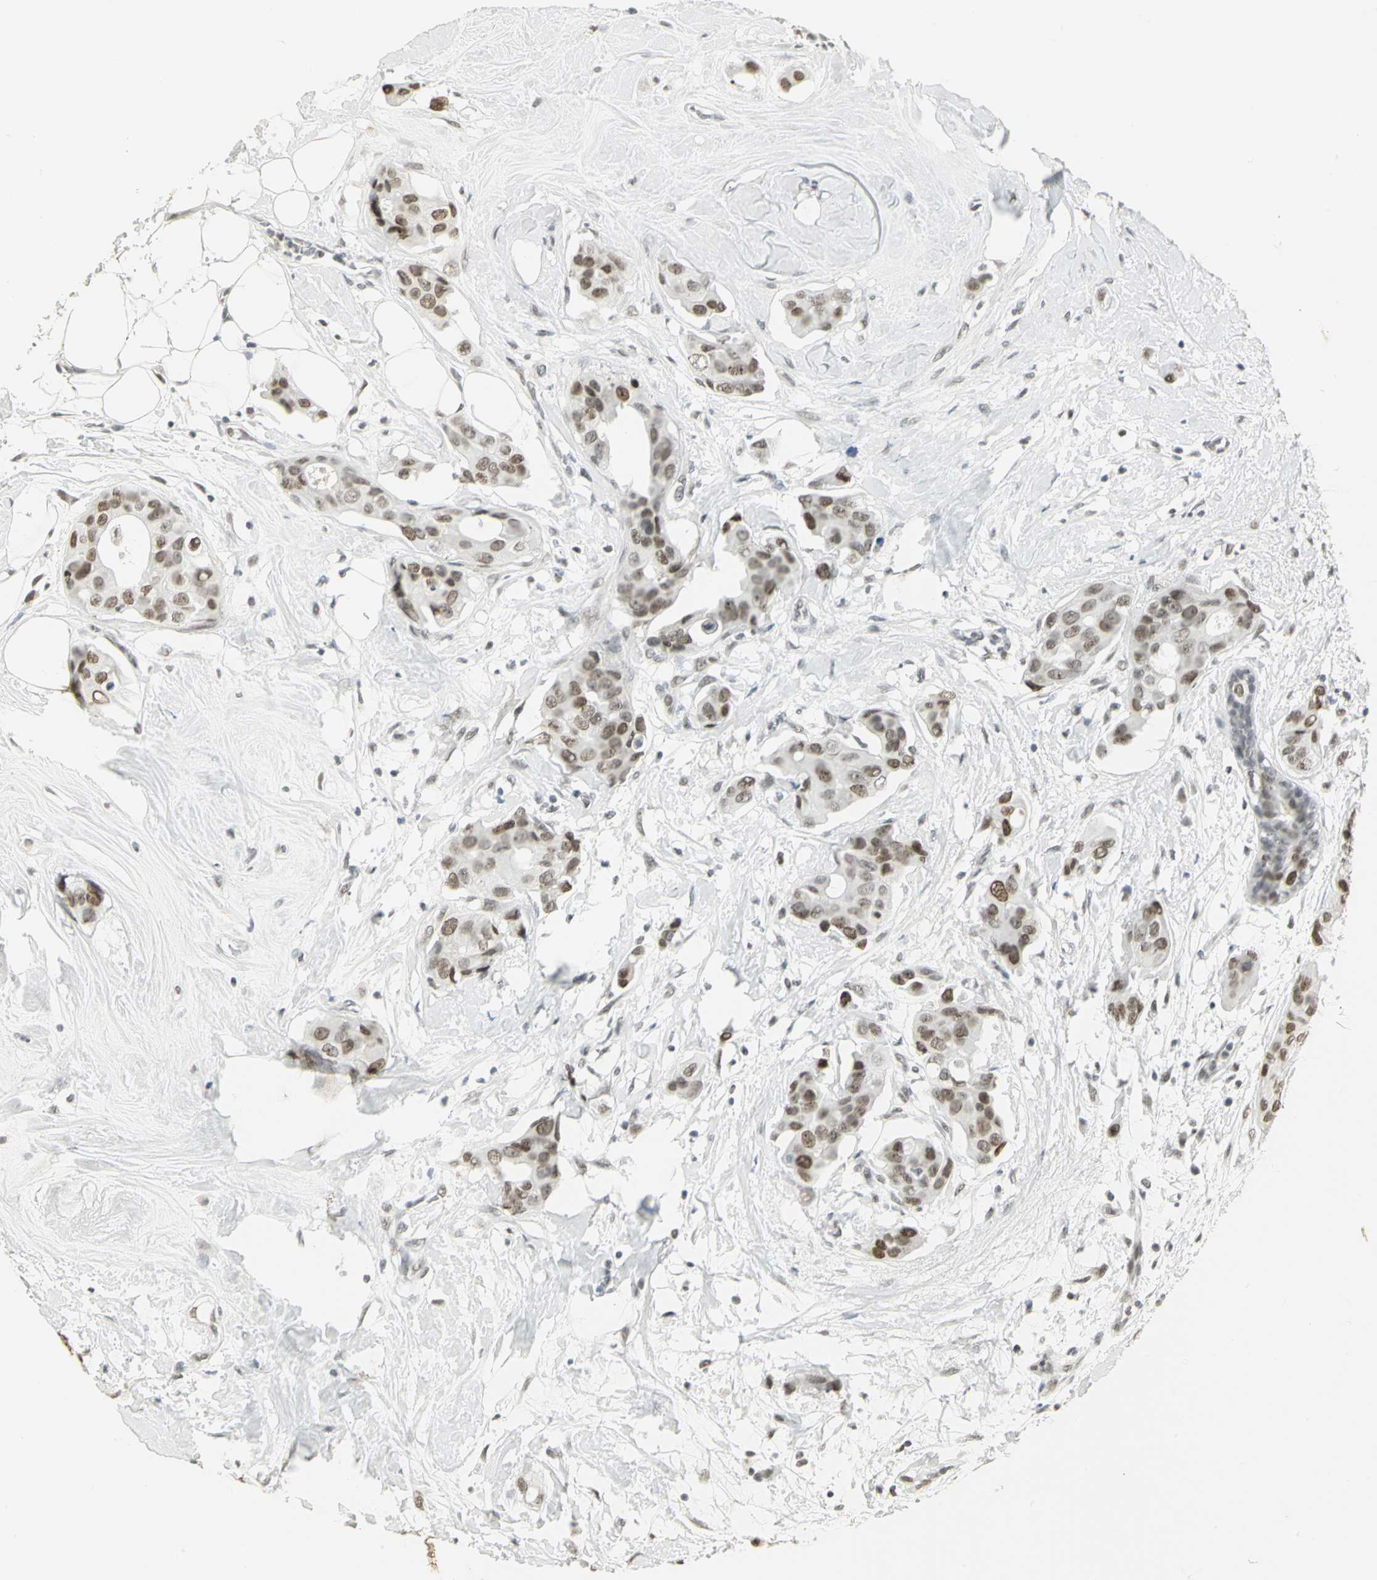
{"staining": {"intensity": "moderate", "quantity": ">75%", "location": "nuclear"}, "tissue": "breast cancer", "cell_type": "Tumor cells", "image_type": "cancer", "snomed": [{"axis": "morphology", "description": "Duct carcinoma"}, {"axis": "topography", "description": "Breast"}], "caption": "Human invasive ductal carcinoma (breast) stained for a protein (brown) exhibits moderate nuclear positive positivity in about >75% of tumor cells.", "gene": "CBX3", "patient": {"sex": "female", "age": 40}}